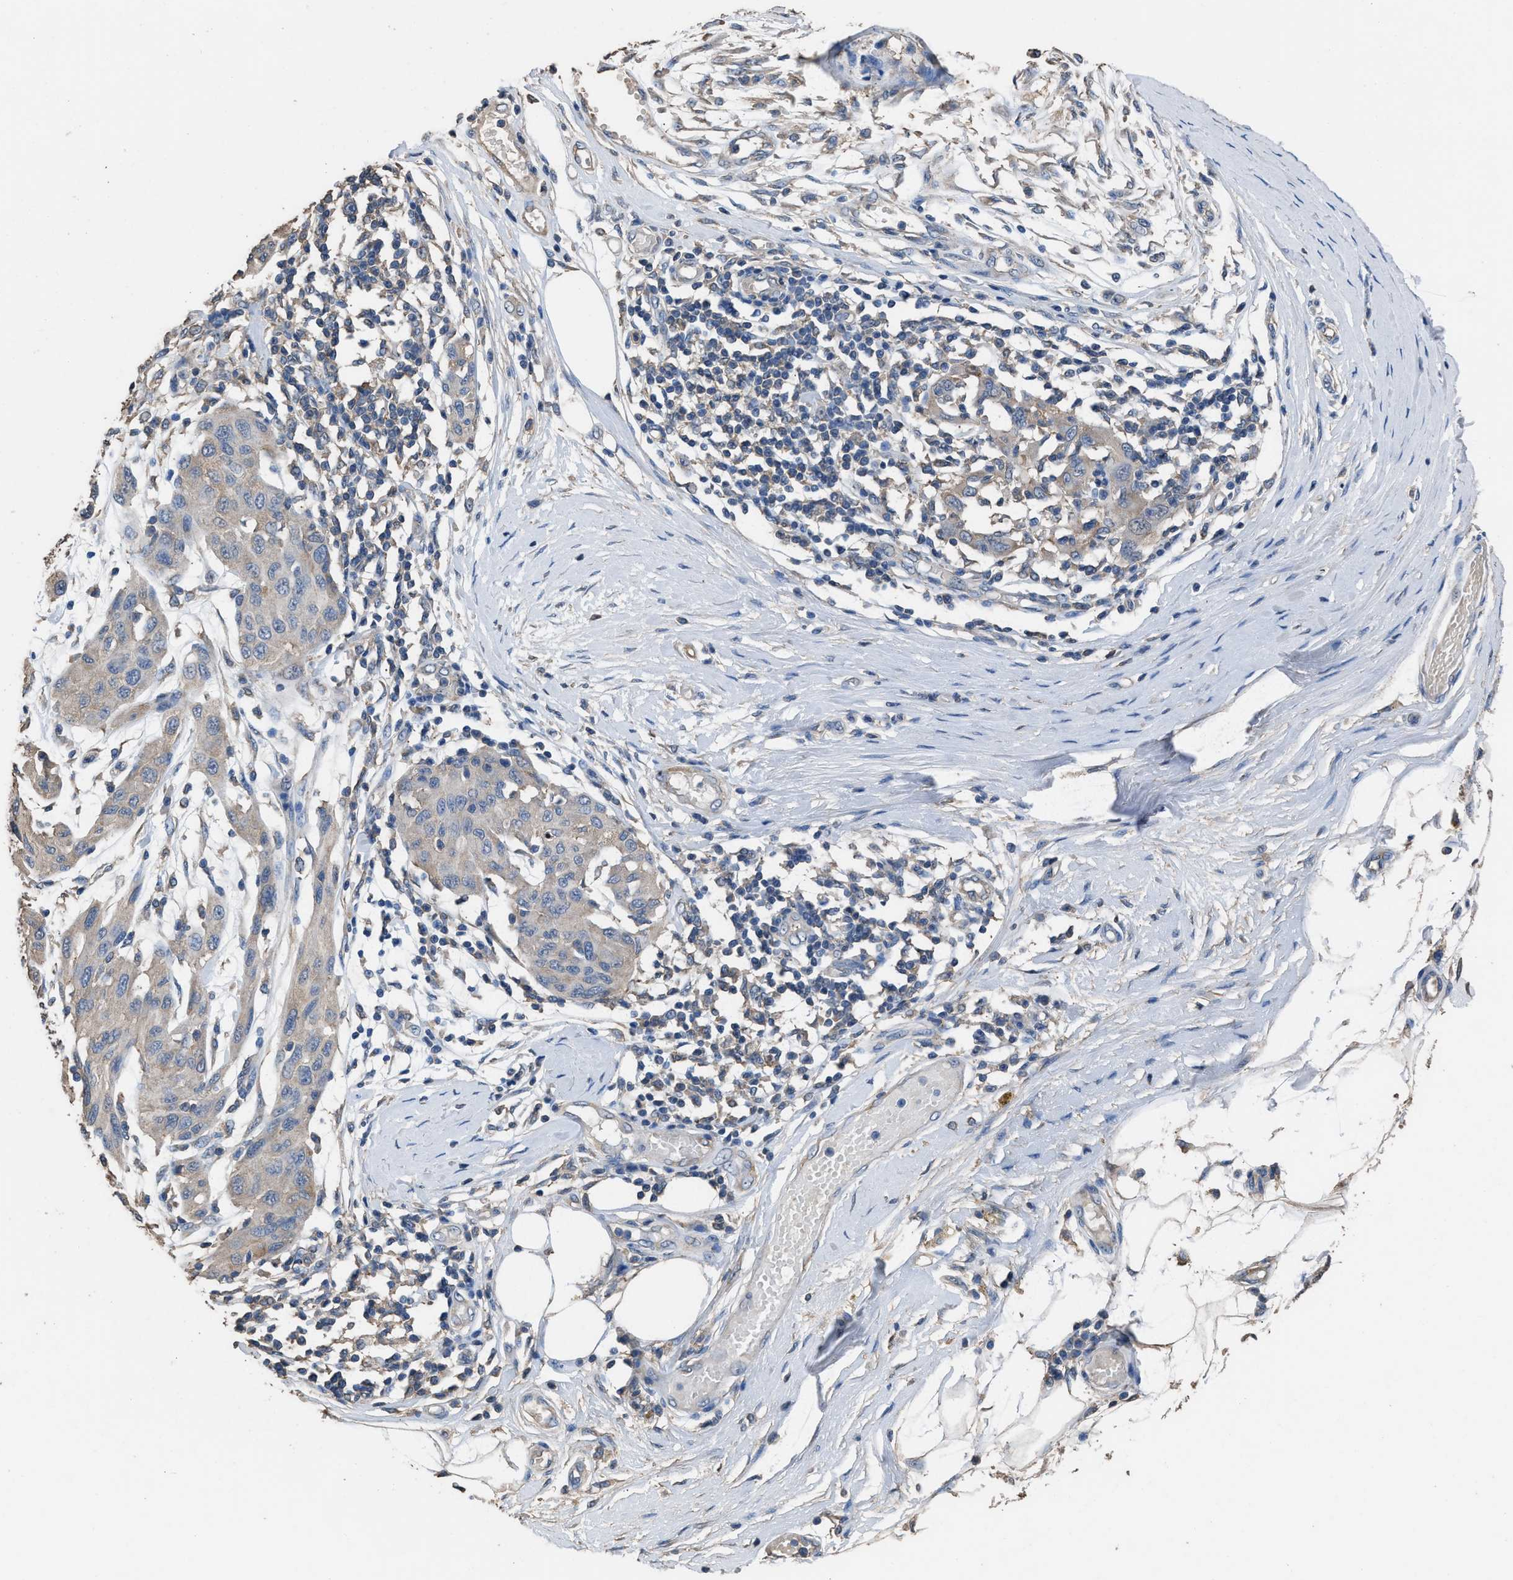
{"staining": {"intensity": "weak", "quantity": "<25%", "location": "cytoplasmic/membranous"}, "tissue": "melanoma", "cell_type": "Tumor cells", "image_type": "cancer", "snomed": [{"axis": "morphology", "description": "Normal tissue, NOS"}, {"axis": "morphology", "description": "Malignant melanoma, NOS"}, {"axis": "topography", "description": "Skin"}], "caption": "This is an IHC image of malignant melanoma. There is no expression in tumor cells.", "gene": "ITSN1", "patient": {"sex": "male", "age": 62}}